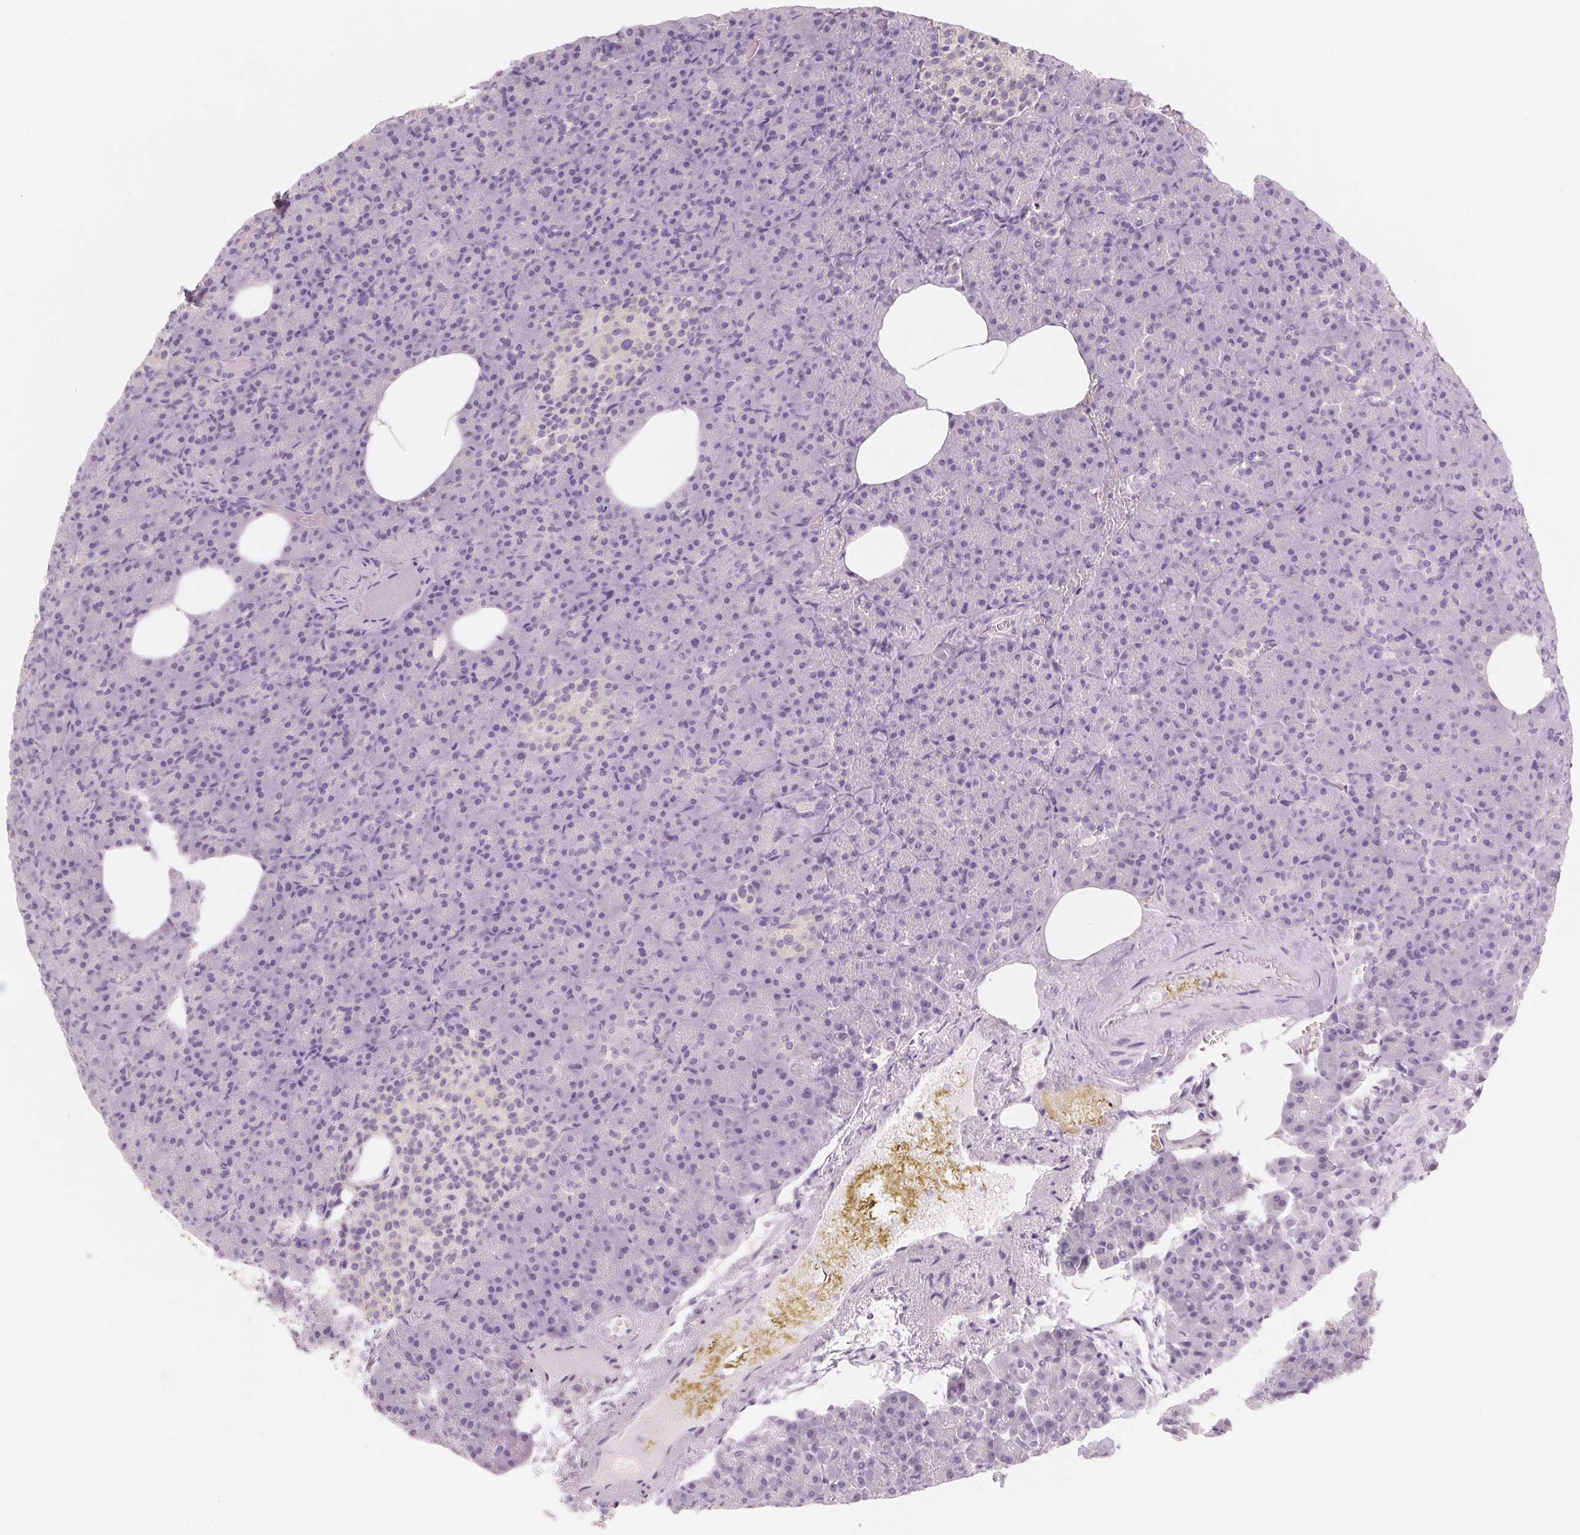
{"staining": {"intensity": "negative", "quantity": "none", "location": "none"}, "tissue": "pancreas", "cell_type": "Exocrine glandular cells", "image_type": "normal", "snomed": [{"axis": "morphology", "description": "Normal tissue, NOS"}, {"axis": "topography", "description": "Pancreas"}], "caption": "This is a histopathology image of immunohistochemistry (IHC) staining of benign pancreas, which shows no positivity in exocrine glandular cells.", "gene": "POU1F1", "patient": {"sex": "female", "age": 74}}